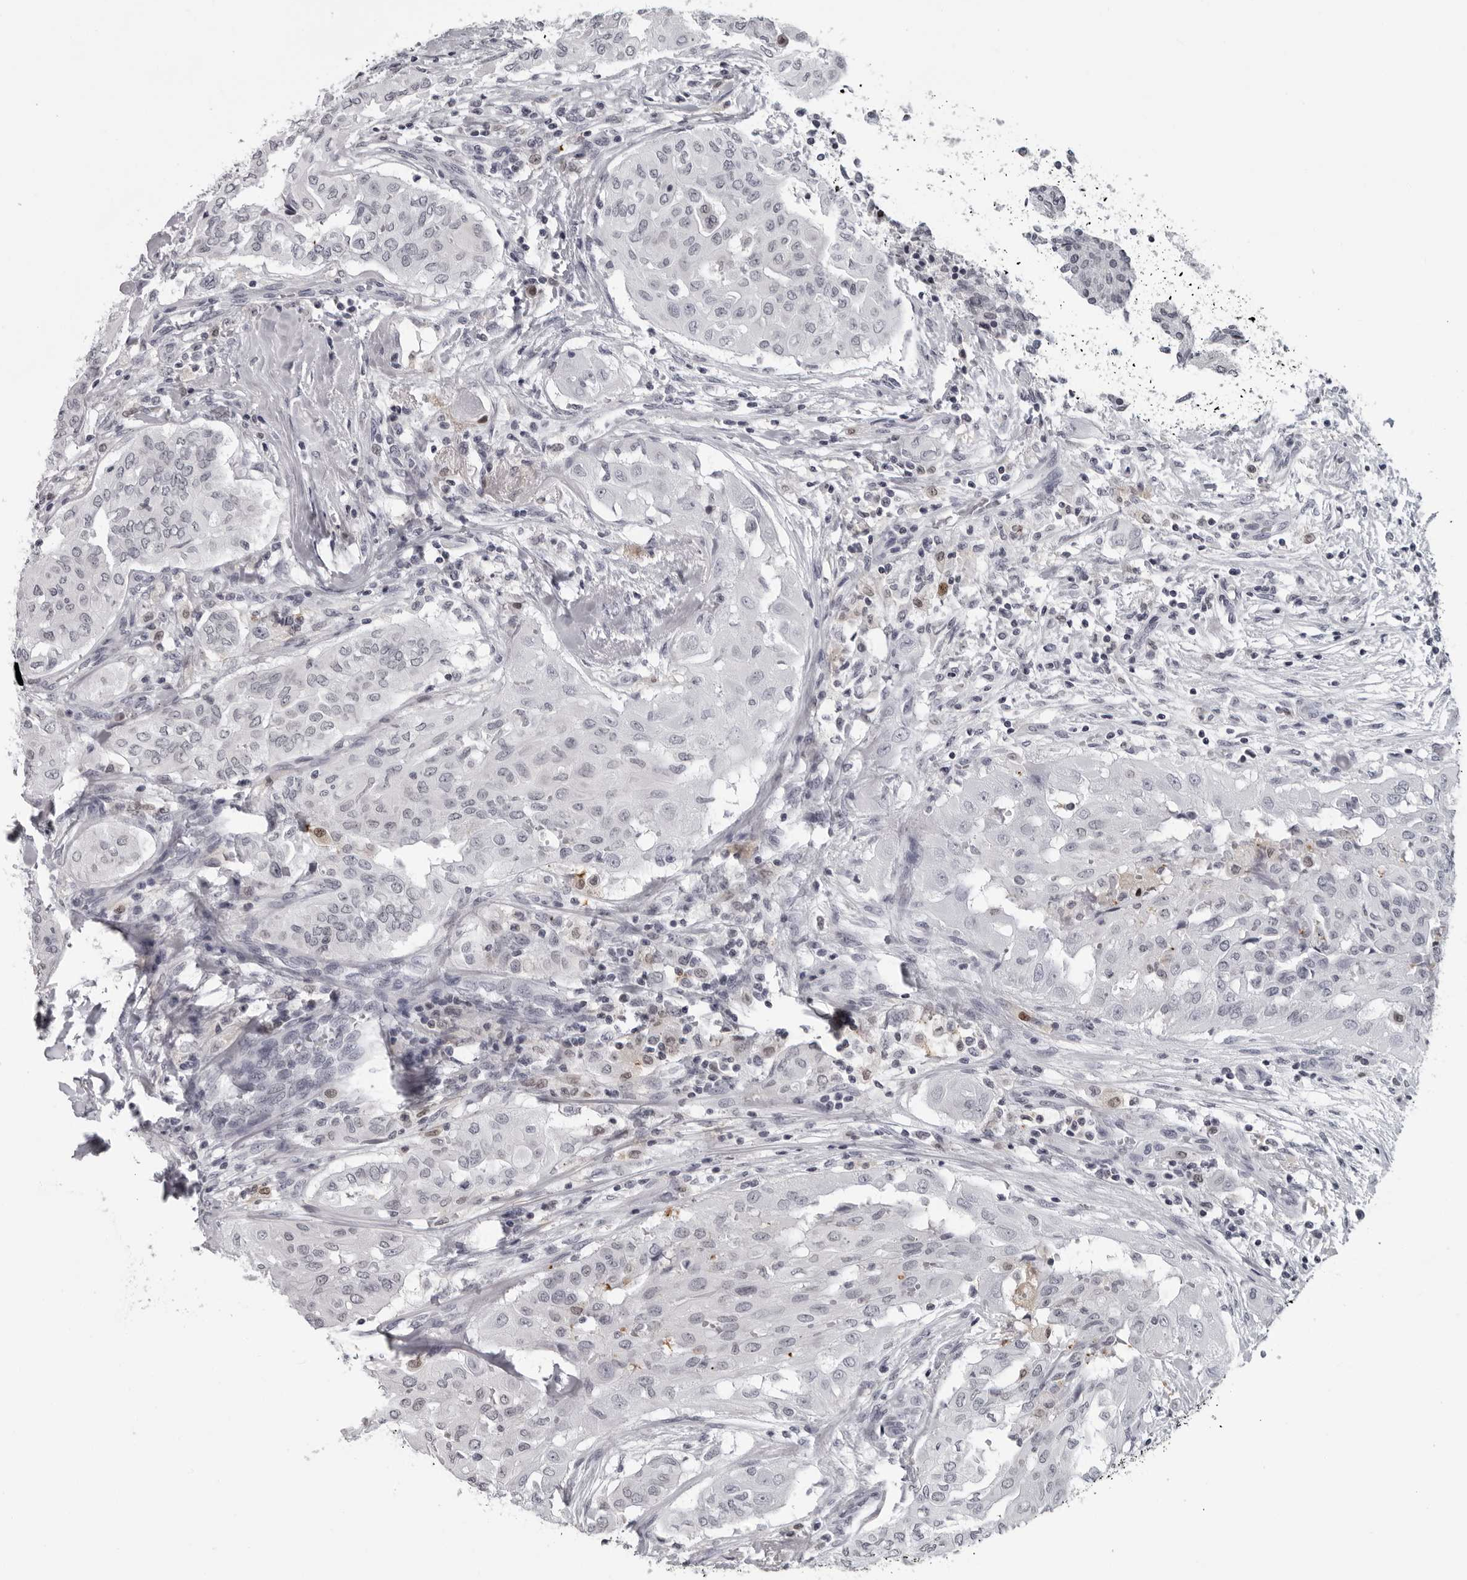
{"staining": {"intensity": "negative", "quantity": "none", "location": "none"}, "tissue": "thyroid cancer", "cell_type": "Tumor cells", "image_type": "cancer", "snomed": [{"axis": "morphology", "description": "Papillary adenocarcinoma, NOS"}, {"axis": "topography", "description": "Thyroid gland"}], "caption": "This photomicrograph is of papillary adenocarcinoma (thyroid) stained with immunohistochemistry (IHC) to label a protein in brown with the nuclei are counter-stained blue. There is no positivity in tumor cells.", "gene": "LZIC", "patient": {"sex": "female", "age": 59}}